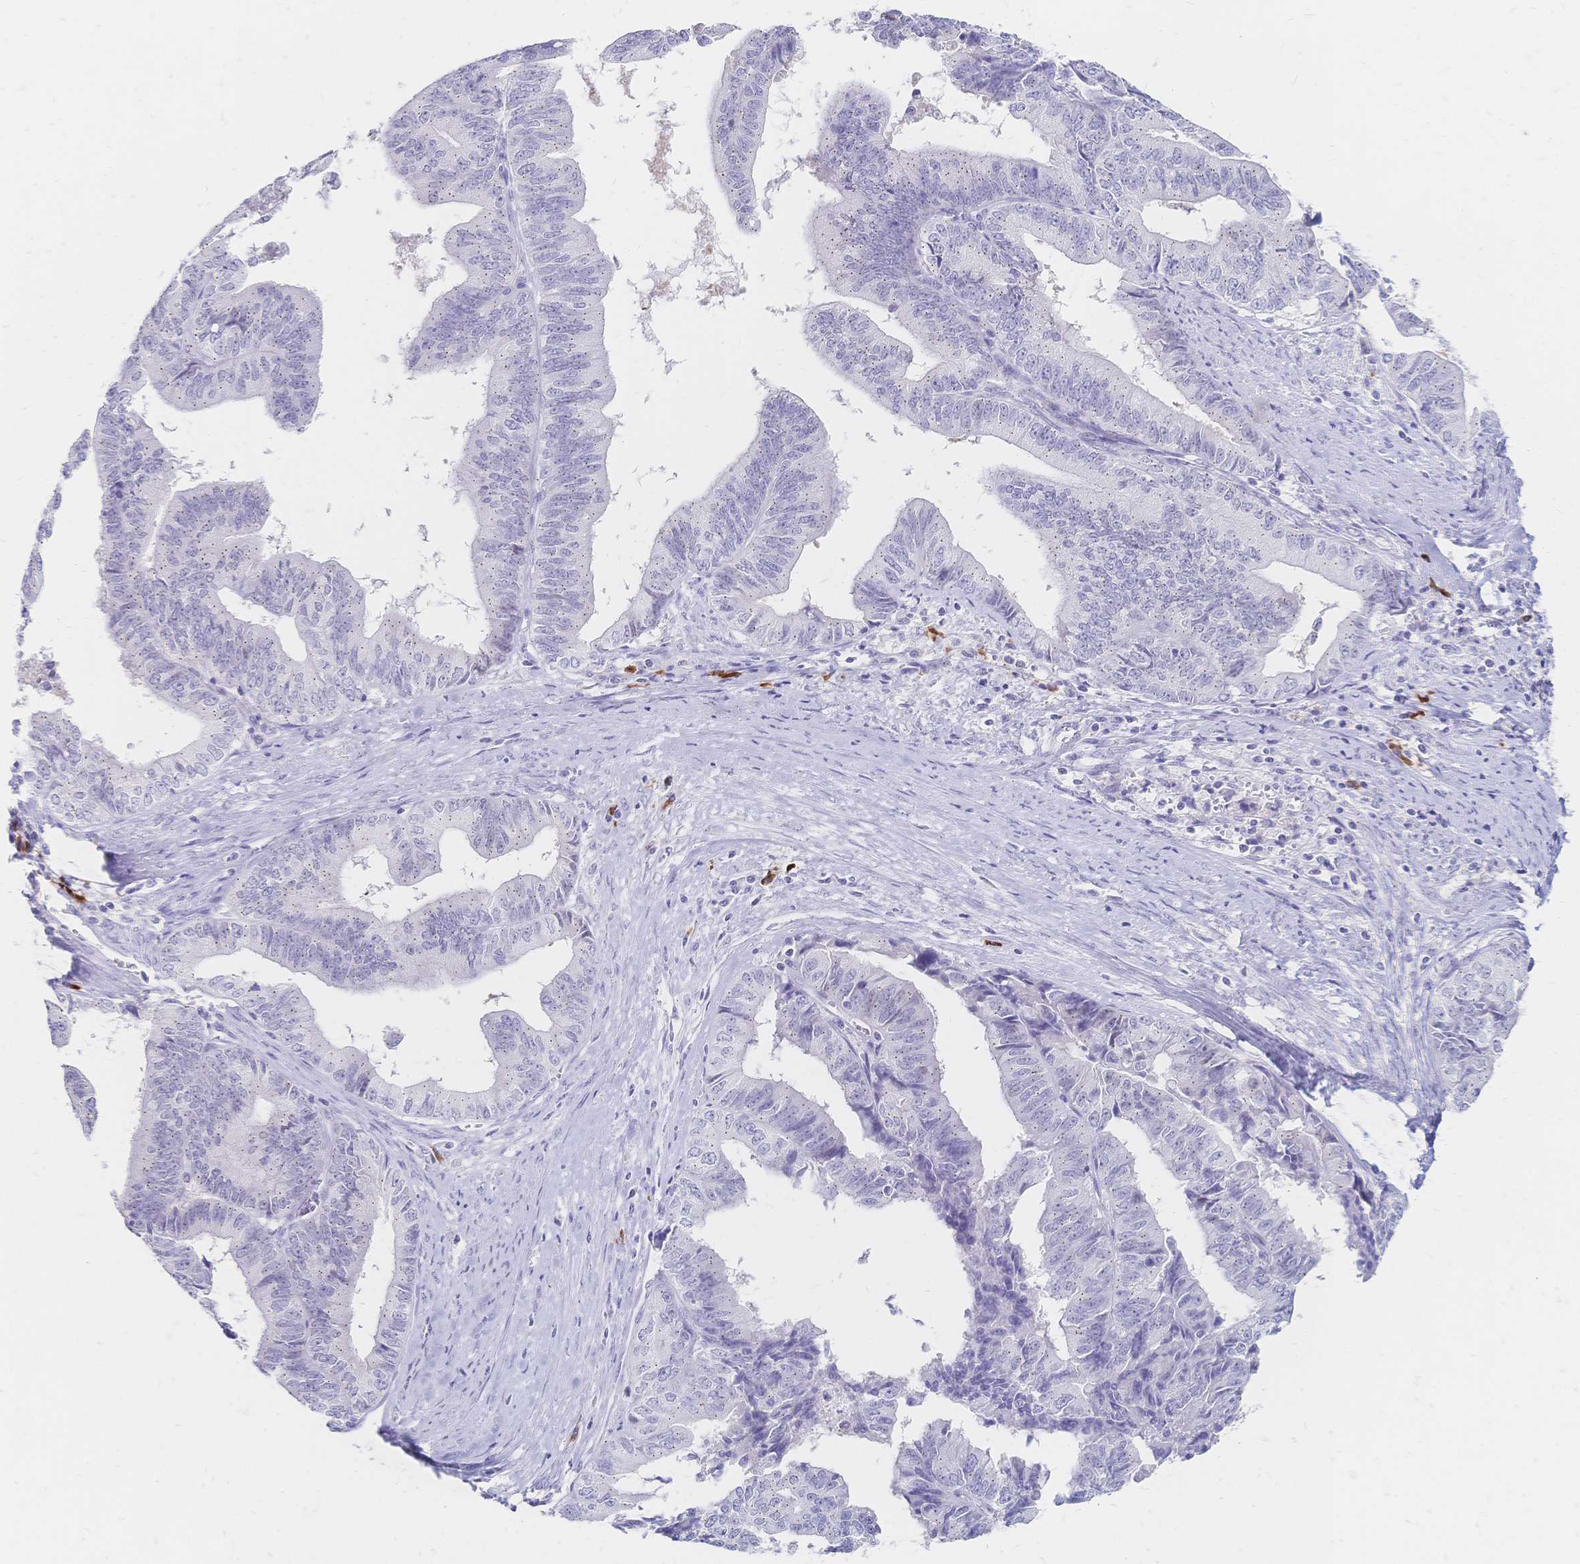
{"staining": {"intensity": "negative", "quantity": "none", "location": "none"}, "tissue": "endometrial cancer", "cell_type": "Tumor cells", "image_type": "cancer", "snomed": [{"axis": "morphology", "description": "Adenocarcinoma, NOS"}, {"axis": "topography", "description": "Endometrium"}], "caption": "High magnification brightfield microscopy of endometrial adenocarcinoma stained with DAB (3,3'-diaminobenzidine) (brown) and counterstained with hematoxylin (blue): tumor cells show no significant expression.", "gene": "PSORS1C2", "patient": {"sex": "female", "age": 65}}